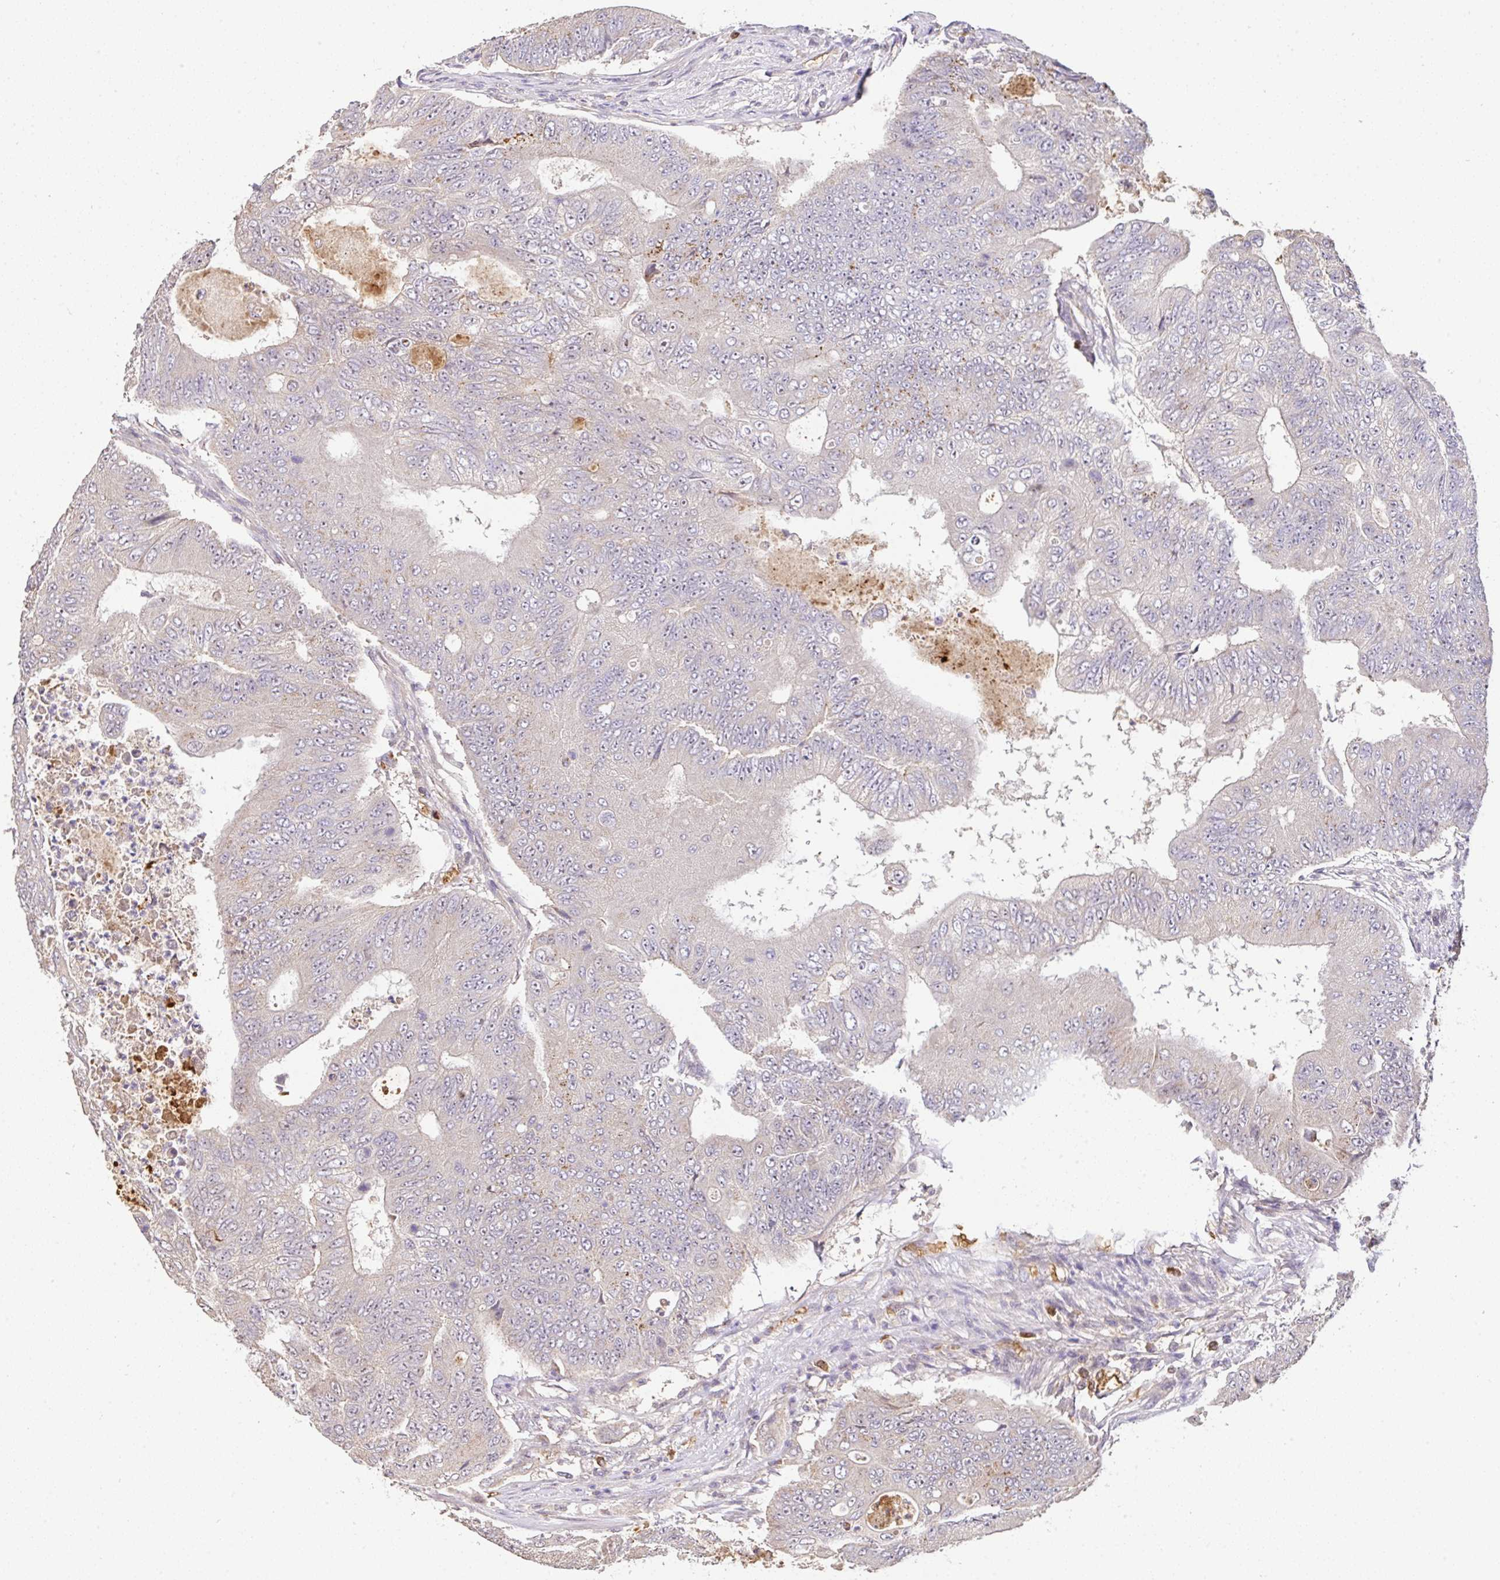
{"staining": {"intensity": "negative", "quantity": "none", "location": "none"}, "tissue": "colorectal cancer", "cell_type": "Tumor cells", "image_type": "cancer", "snomed": [{"axis": "morphology", "description": "Adenocarcinoma, NOS"}, {"axis": "topography", "description": "Colon"}], "caption": "Protein analysis of colorectal cancer (adenocarcinoma) shows no significant staining in tumor cells.", "gene": "C1QTNF9B", "patient": {"sex": "female", "age": 48}}